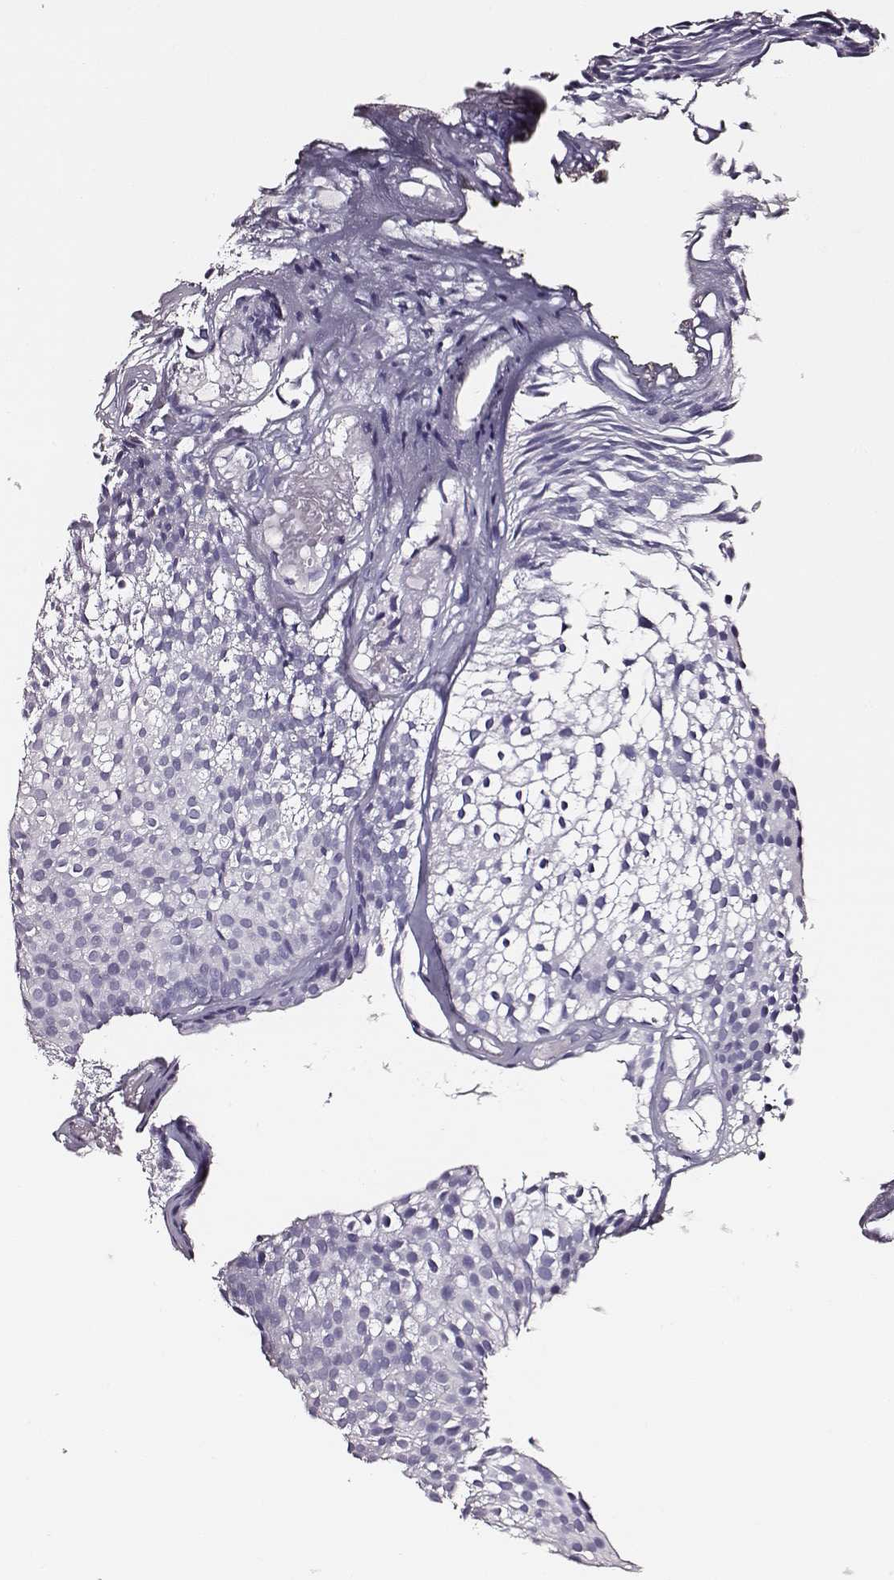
{"staining": {"intensity": "negative", "quantity": "none", "location": "none"}, "tissue": "urothelial cancer", "cell_type": "Tumor cells", "image_type": "cancer", "snomed": [{"axis": "morphology", "description": "Urothelial carcinoma, Low grade"}, {"axis": "topography", "description": "Urinary bladder"}], "caption": "The photomicrograph exhibits no staining of tumor cells in low-grade urothelial carcinoma.", "gene": "DPEP1", "patient": {"sex": "male", "age": 63}}